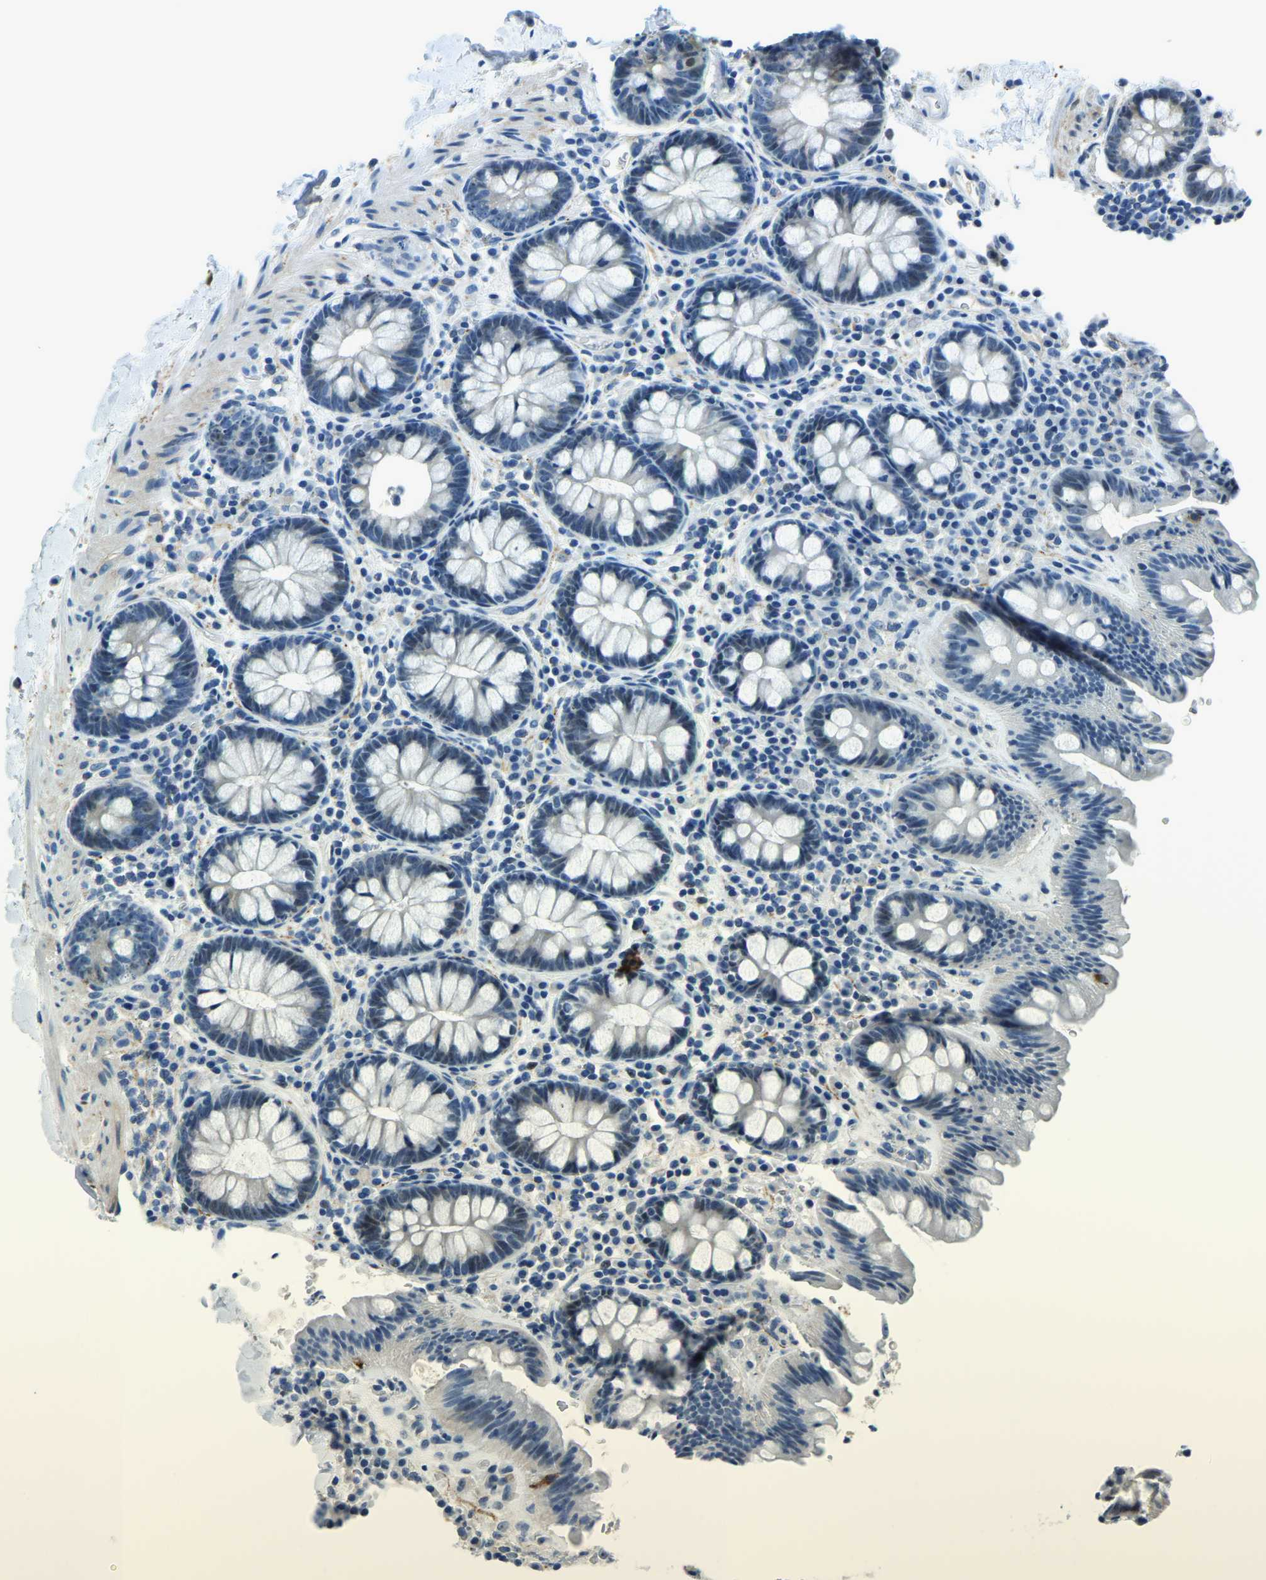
{"staining": {"intensity": "negative", "quantity": "none", "location": "none"}, "tissue": "colon", "cell_type": "Endothelial cells", "image_type": "normal", "snomed": [{"axis": "morphology", "description": "Normal tissue, NOS"}, {"axis": "topography", "description": "Colon"}], "caption": "DAB immunohistochemical staining of normal human colon displays no significant positivity in endothelial cells.", "gene": "RRP1", "patient": {"sex": "female", "age": 80}}